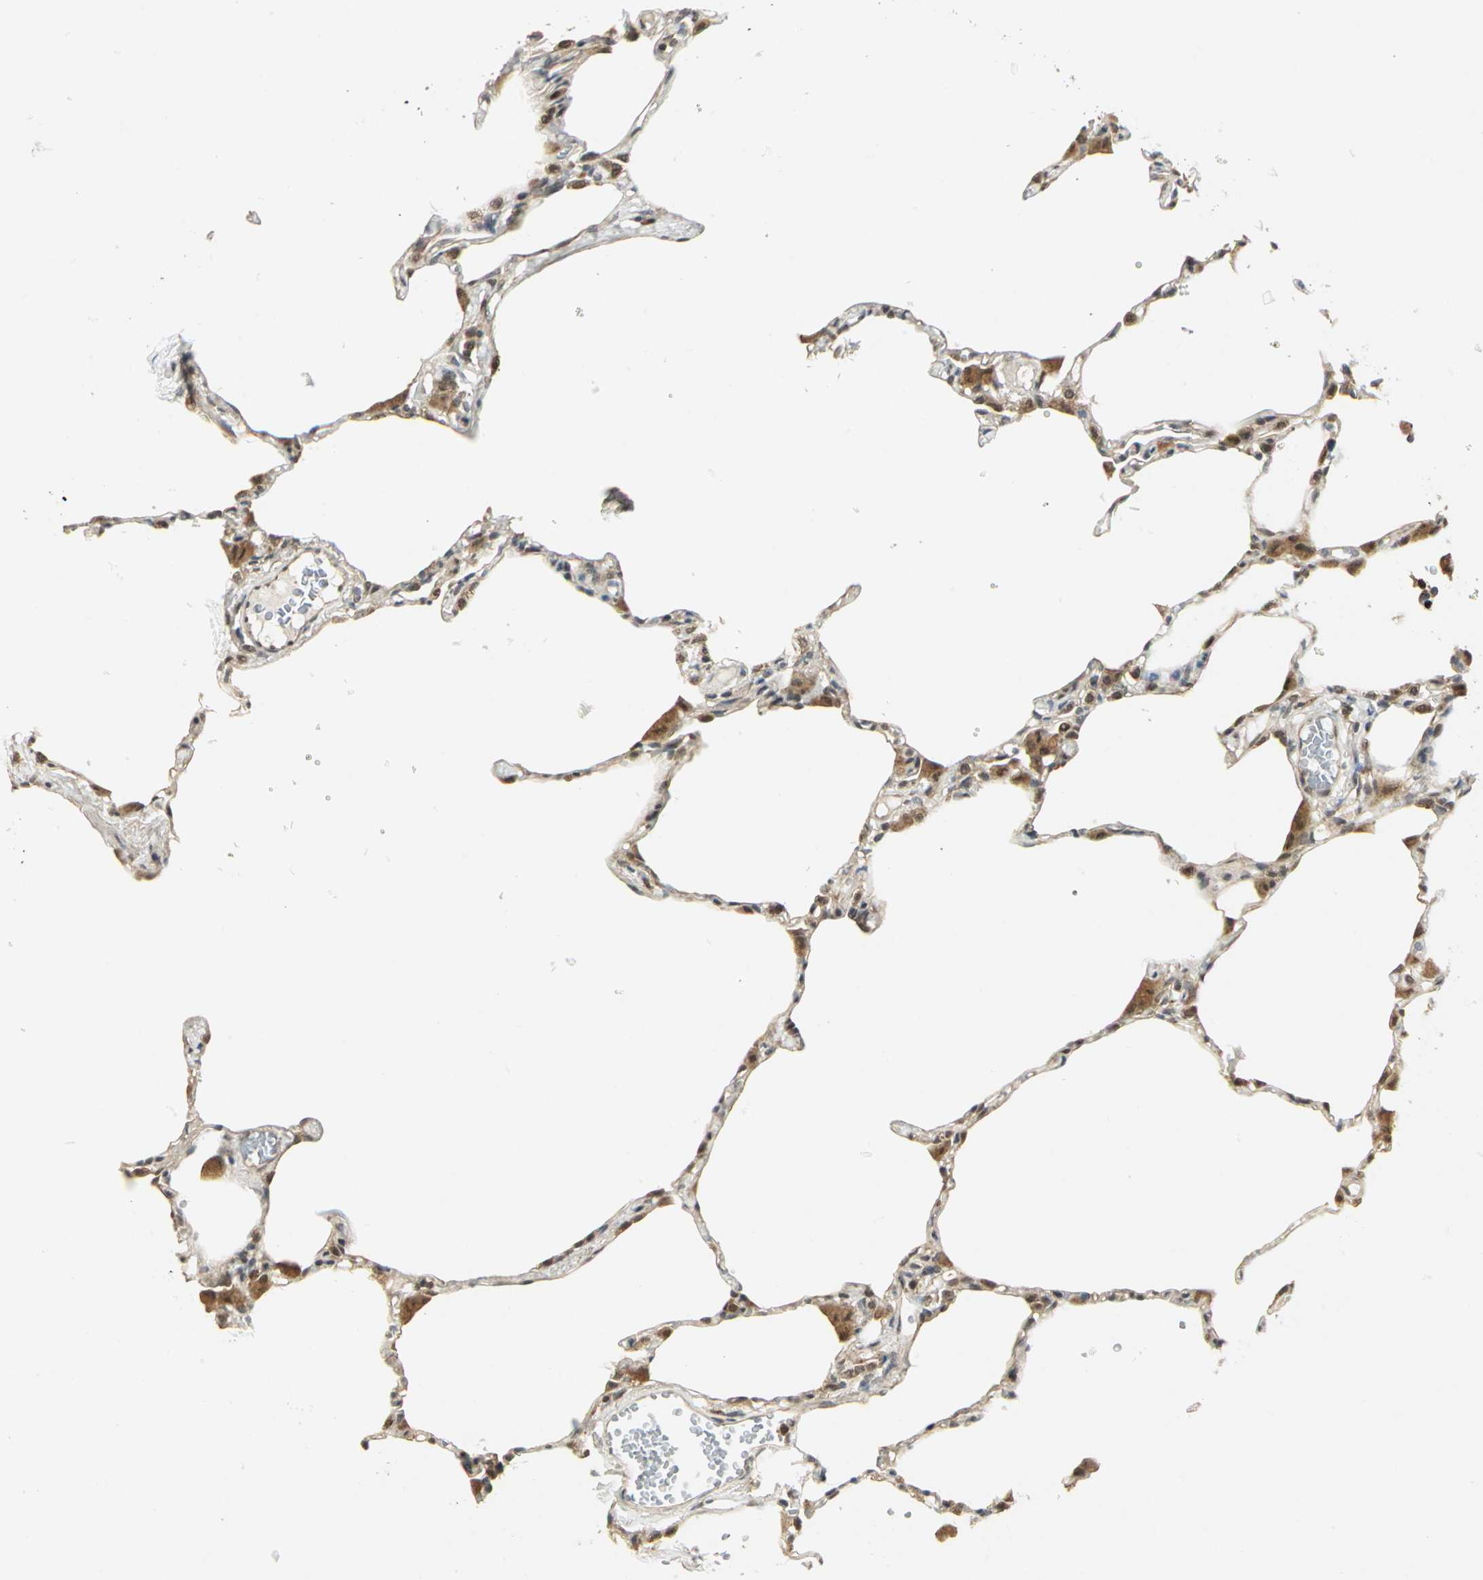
{"staining": {"intensity": "moderate", "quantity": "25%-75%", "location": "cytoplasmic/membranous,nuclear"}, "tissue": "lung", "cell_type": "Alveolar cells", "image_type": "normal", "snomed": [{"axis": "morphology", "description": "Normal tissue, NOS"}, {"axis": "topography", "description": "Lung"}], "caption": "Immunohistochemical staining of benign lung displays moderate cytoplasmic/membranous,nuclear protein staining in about 25%-75% of alveolar cells.", "gene": "PSMC4", "patient": {"sex": "female", "age": 49}}